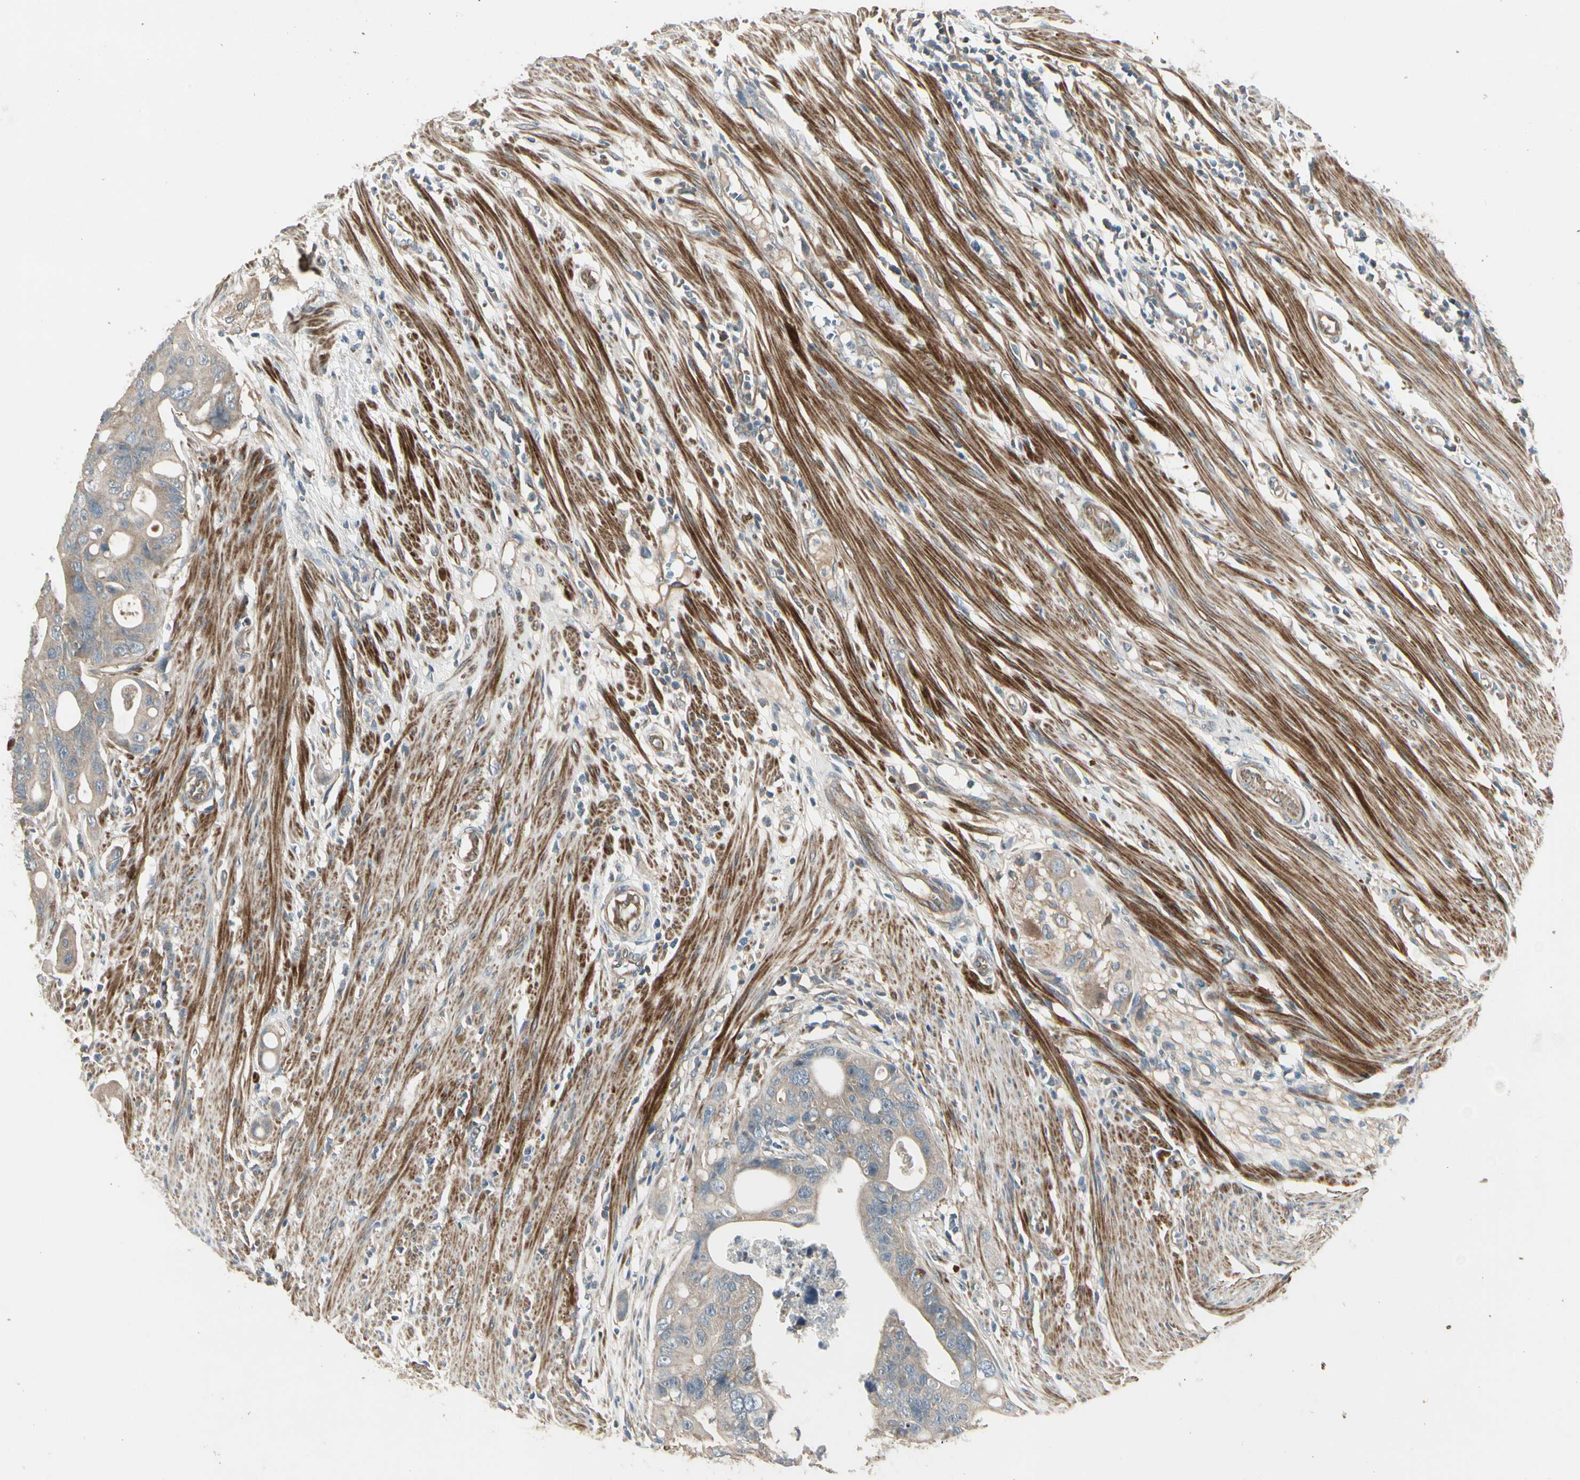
{"staining": {"intensity": "weak", "quantity": ">75%", "location": "cytoplasmic/membranous"}, "tissue": "colorectal cancer", "cell_type": "Tumor cells", "image_type": "cancer", "snomed": [{"axis": "morphology", "description": "Adenocarcinoma, NOS"}, {"axis": "topography", "description": "Colon"}], "caption": "Immunohistochemistry histopathology image of colorectal cancer stained for a protein (brown), which demonstrates low levels of weak cytoplasmic/membranous staining in about >75% of tumor cells.", "gene": "ACVR1", "patient": {"sex": "female", "age": 57}}